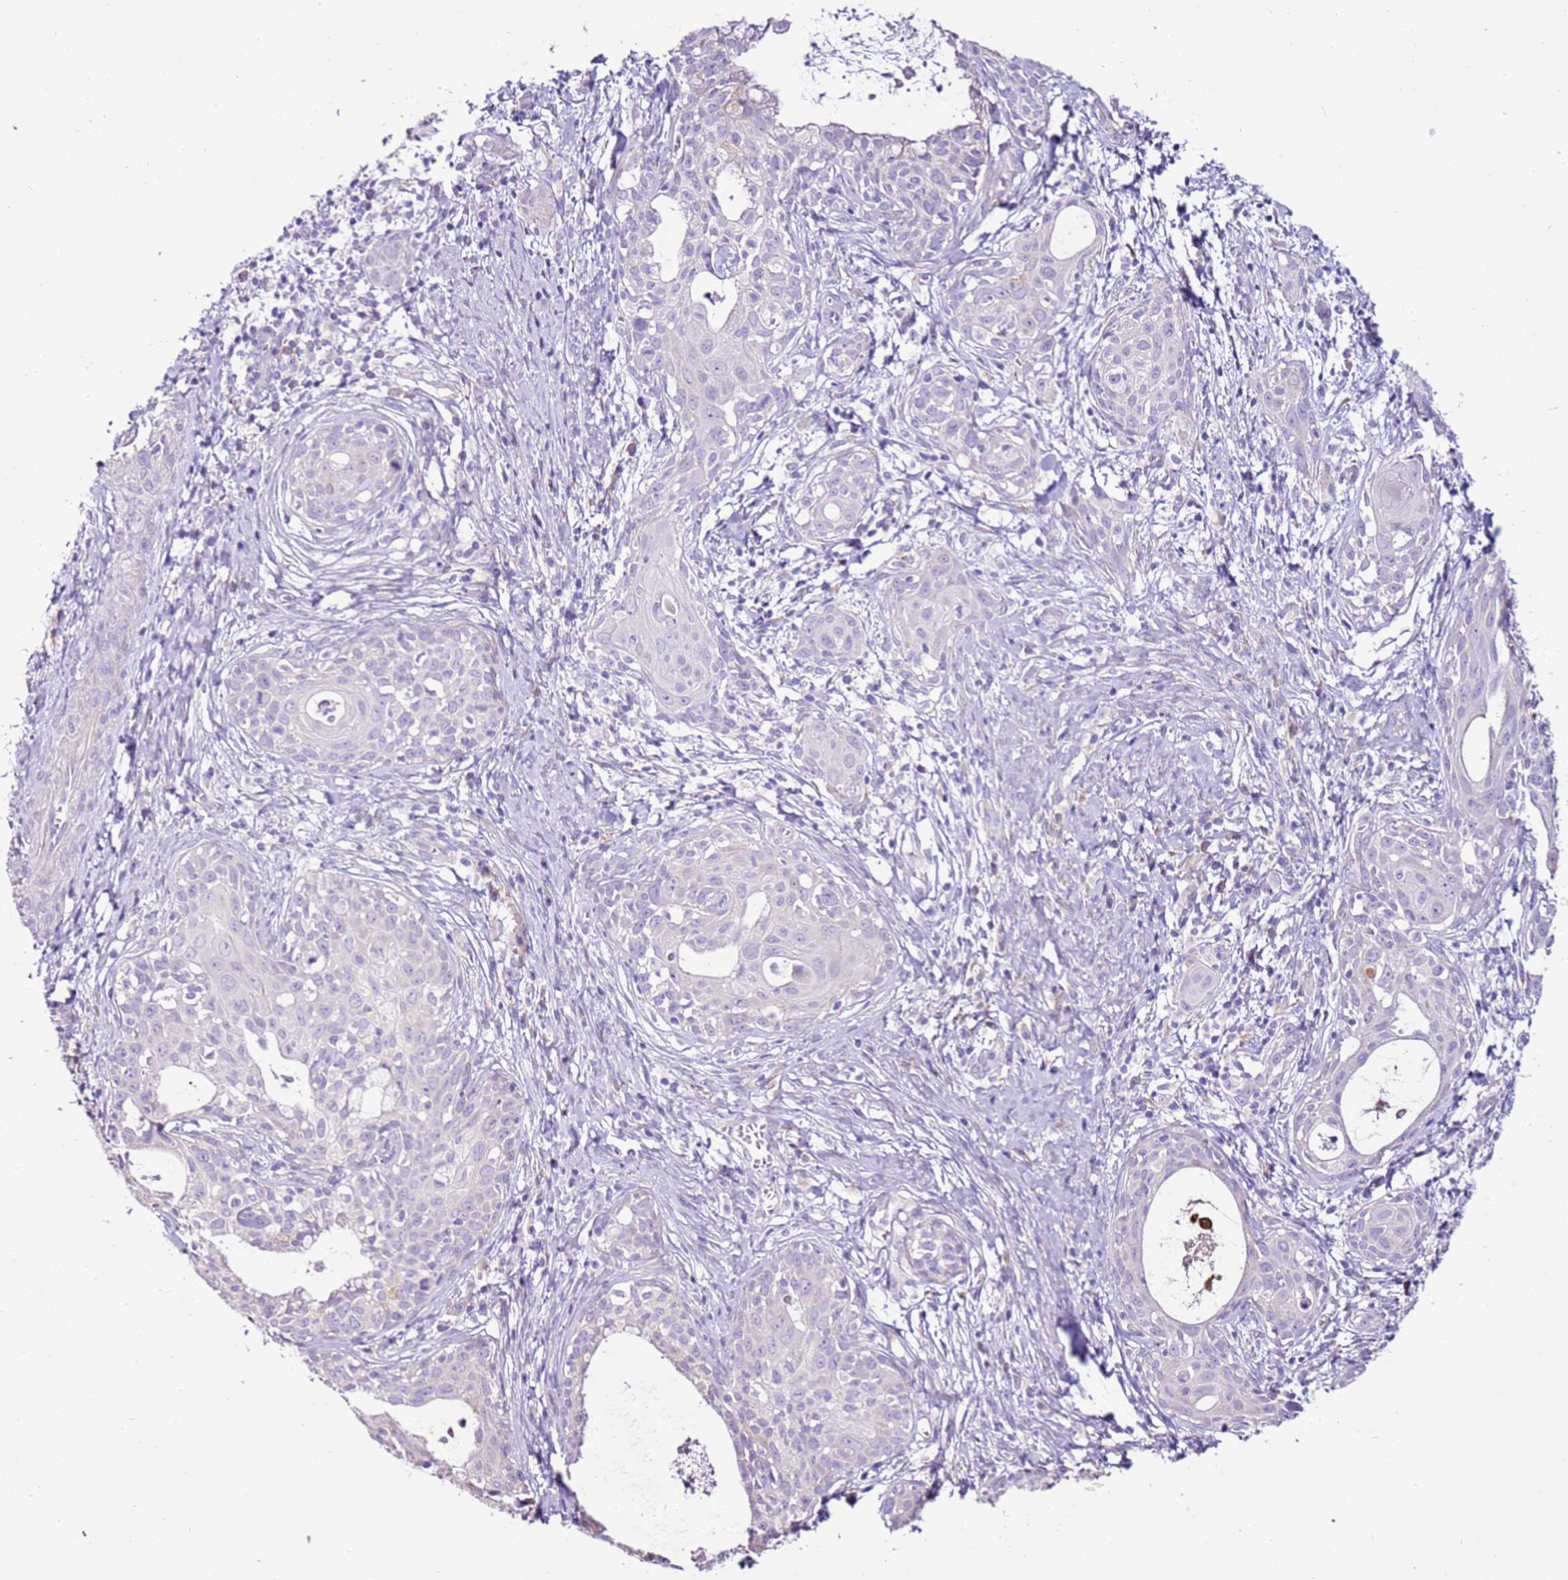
{"staining": {"intensity": "negative", "quantity": "none", "location": "none"}, "tissue": "cervical cancer", "cell_type": "Tumor cells", "image_type": "cancer", "snomed": [{"axis": "morphology", "description": "Squamous cell carcinoma, NOS"}, {"axis": "topography", "description": "Cervix"}], "caption": "High magnification brightfield microscopy of cervical squamous cell carcinoma stained with DAB (3,3'-diaminobenzidine) (brown) and counterstained with hematoxylin (blue): tumor cells show no significant expression. Nuclei are stained in blue.", "gene": "SLC38A5", "patient": {"sex": "female", "age": 52}}